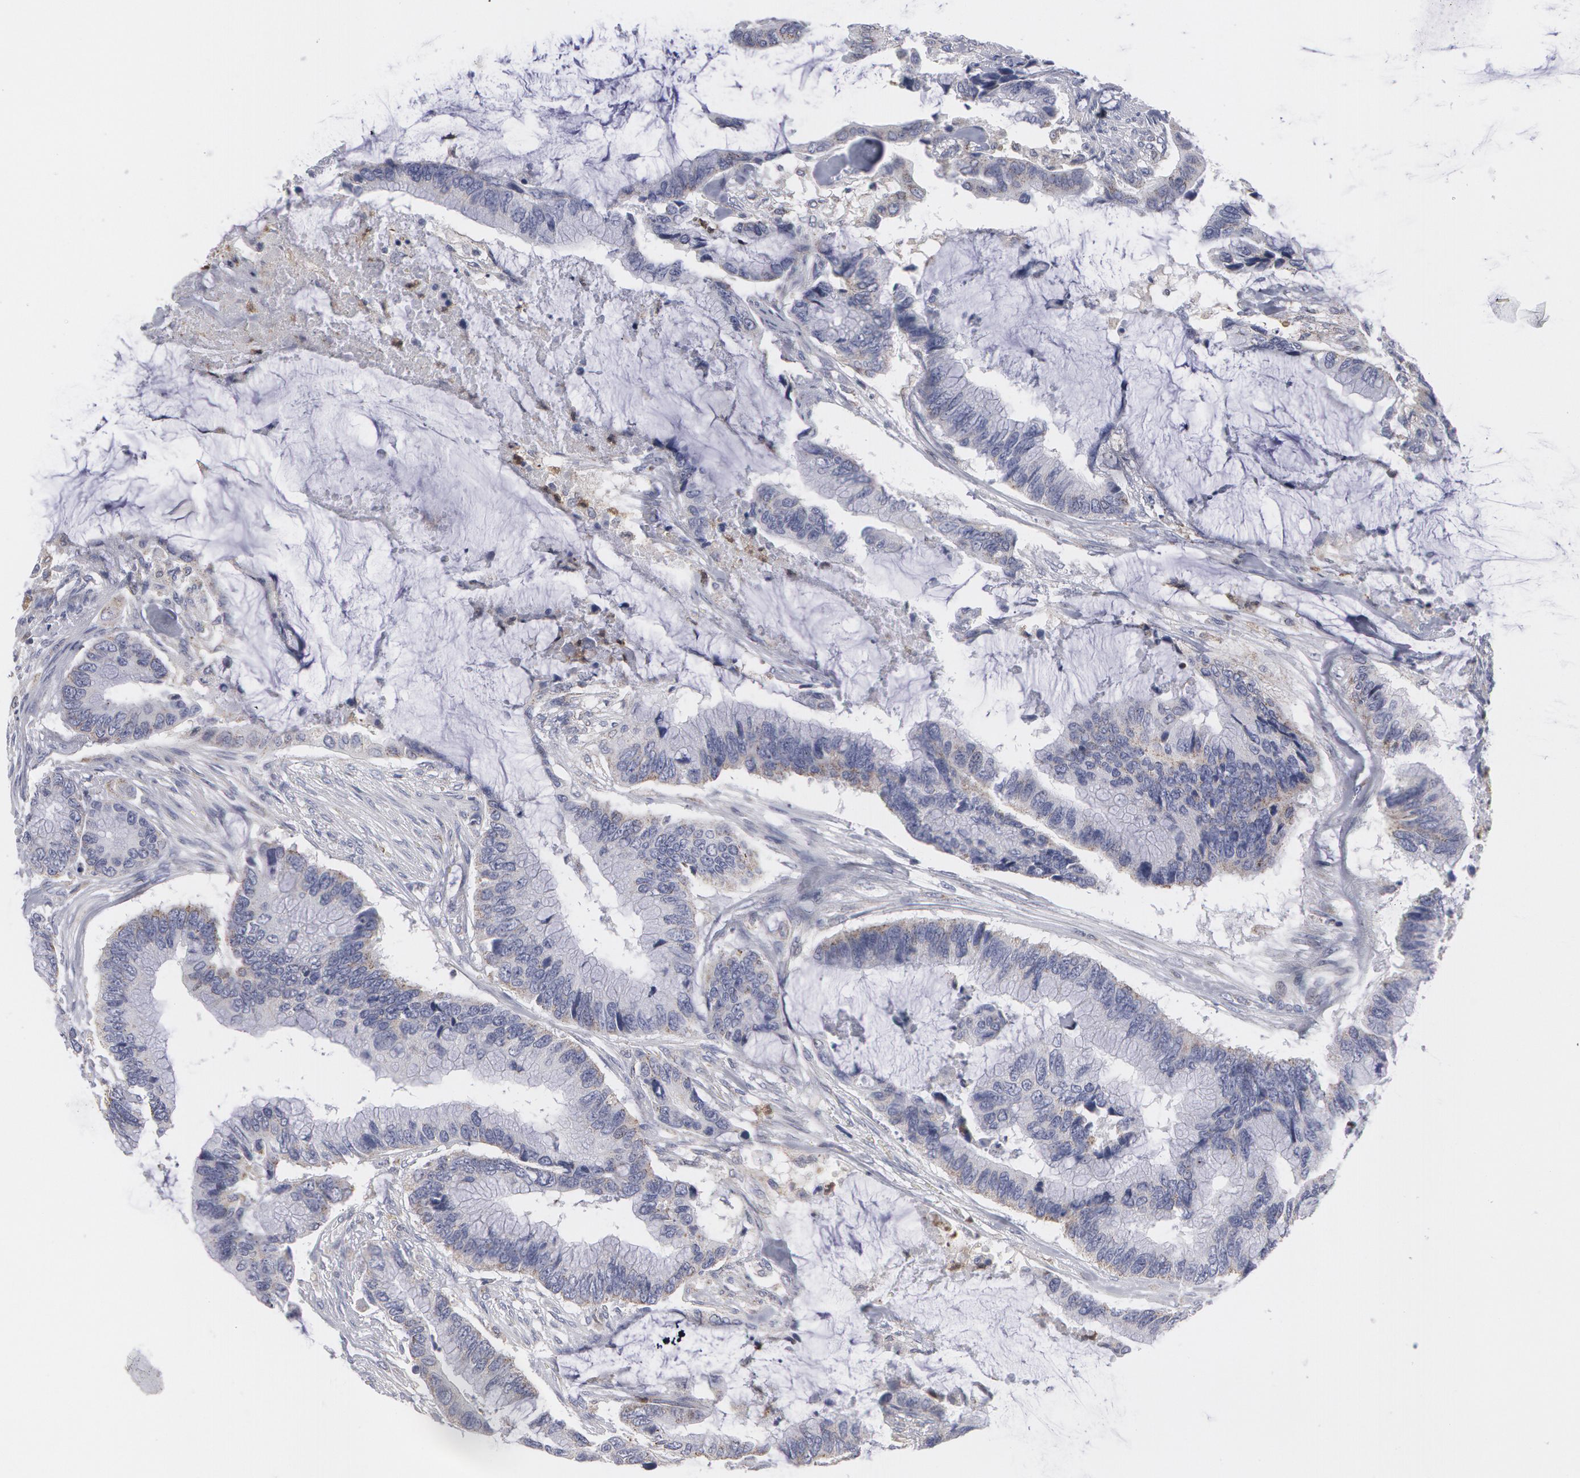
{"staining": {"intensity": "weak", "quantity": "25%-75%", "location": "cytoplasmic/membranous"}, "tissue": "colorectal cancer", "cell_type": "Tumor cells", "image_type": "cancer", "snomed": [{"axis": "morphology", "description": "Adenocarcinoma, NOS"}, {"axis": "topography", "description": "Rectum"}], "caption": "About 25%-75% of tumor cells in human colorectal cancer exhibit weak cytoplasmic/membranous protein staining as visualized by brown immunohistochemical staining.", "gene": "CAT", "patient": {"sex": "female", "age": 59}}